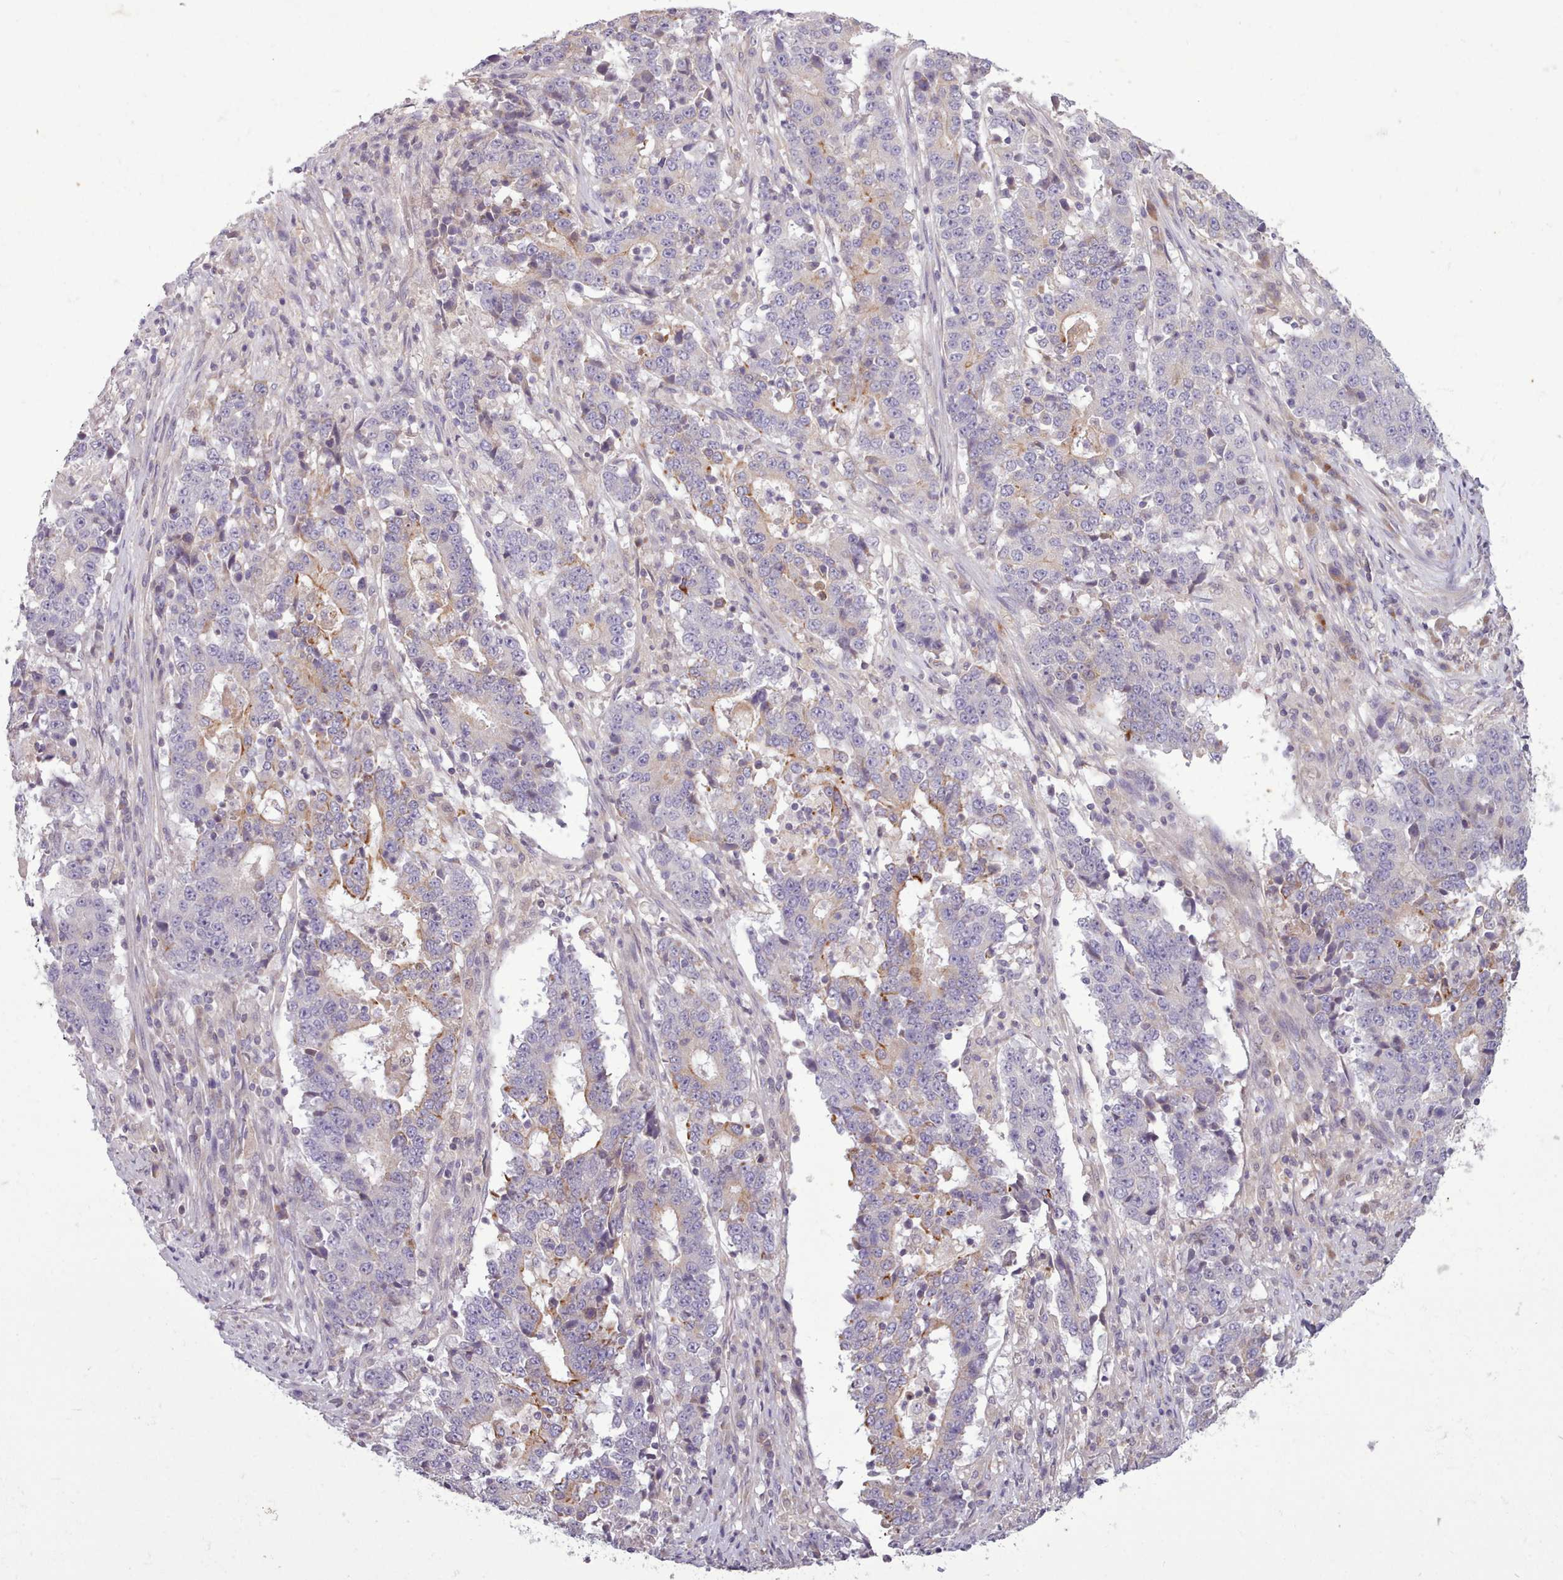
{"staining": {"intensity": "negative", "quantity": "none", "location": "none"}, "tissue": "stomach cancer", "cell_type": "Tumor cells", "image_type": "cancer", "snomed": [{"axis": "morphology", "description": "Adenocarcinoma, NOS"}, {"axis": "topography", "description": "Stomach"}], "caption": "The micrograph shows no significant expression in tumor cells of stomach cancer (adenocarcinoma). The staining was performed using DAB to visualize the protein expression in brown, while the nuclei were stained in blue with hematoxylin (Magnification: 20x).", "gene": "NMRK1", "patient": {"sex": "male", "age": 59}}